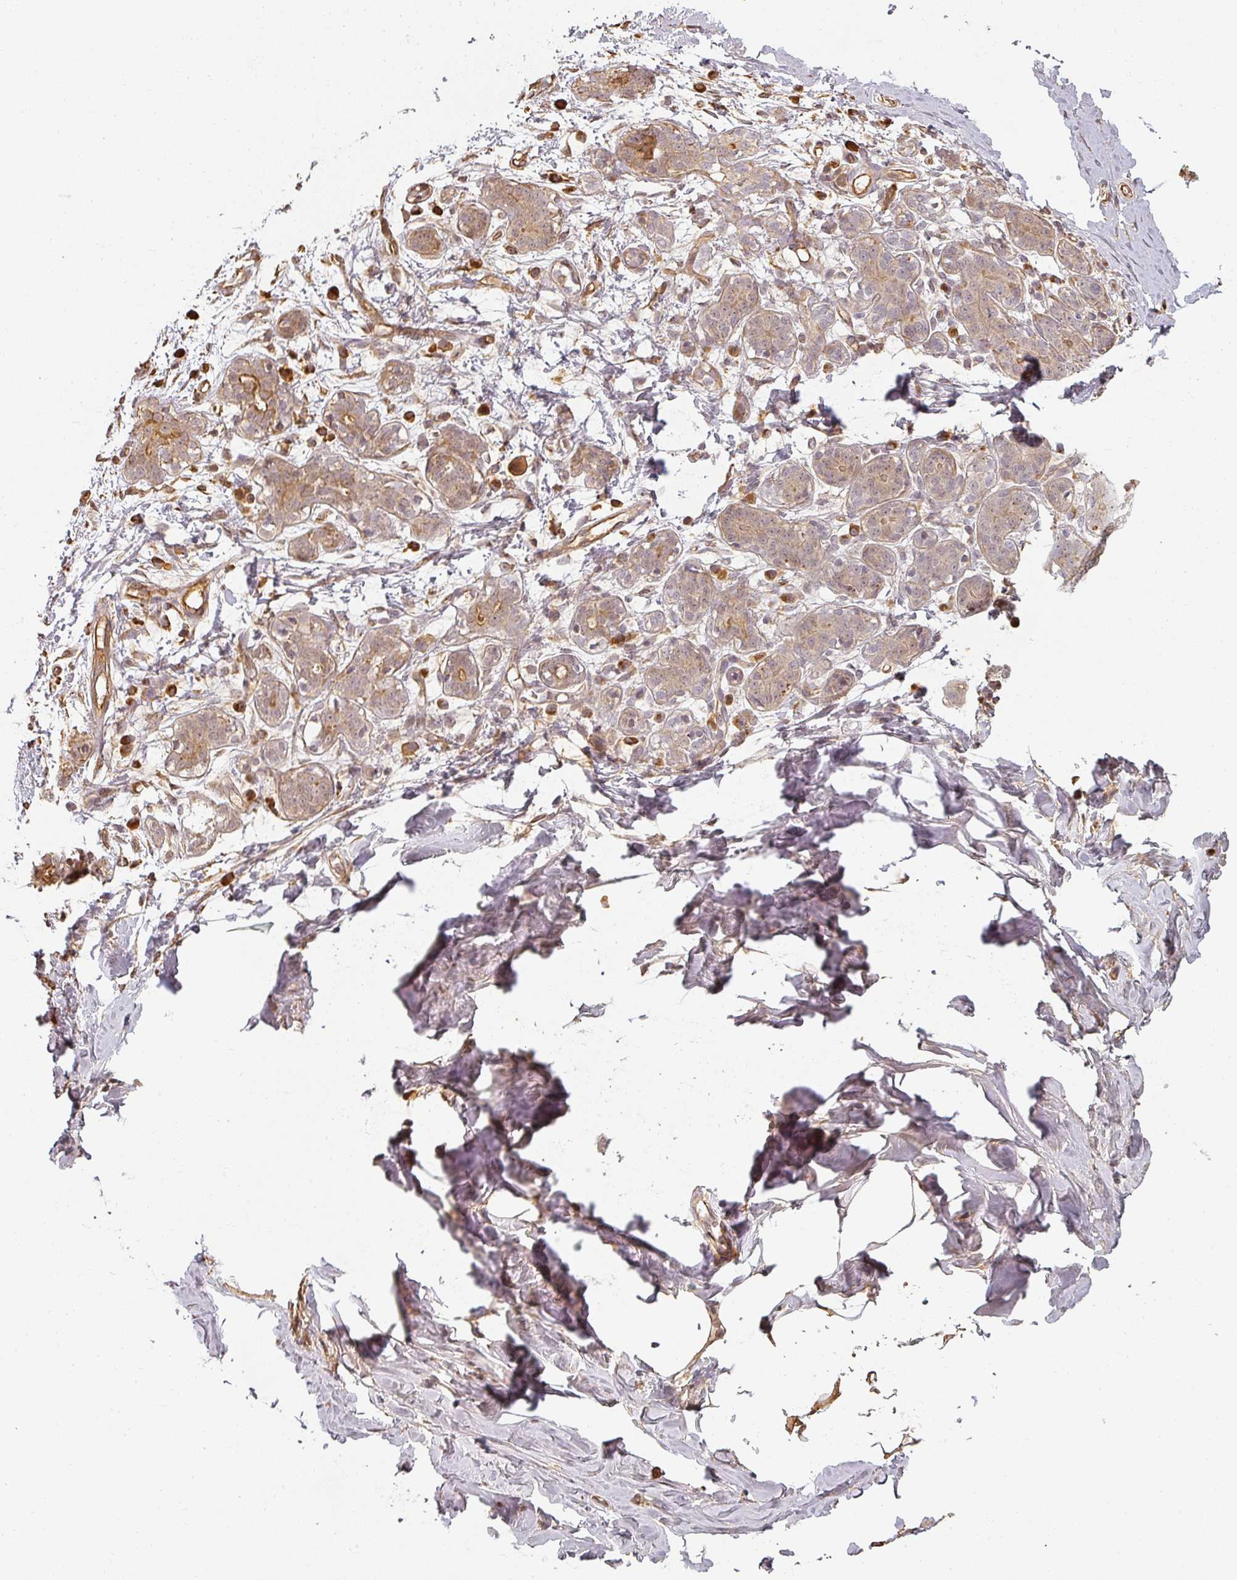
{"staining": {"intensity": "weak", "quantity": ">75%", "location": "cytoplasmic/membranous"}, "tissue": "breast", "cell_type": "Adipocytes", "image_type": "normal", "snomed": [{"axis": "morphology", "description": "Normal tissue, NOS"}, {"axis": "topography", "description": "Breast"}], "caption": "A brown stain shows weak cytoplasmic/membranous positivity of a protein in adipocytes of unremarkable breast. The protein is shown in brown color, while the nuclei are stained blue.", "gene": "MED19", "patient": {"sex": "female", "age": 27}}